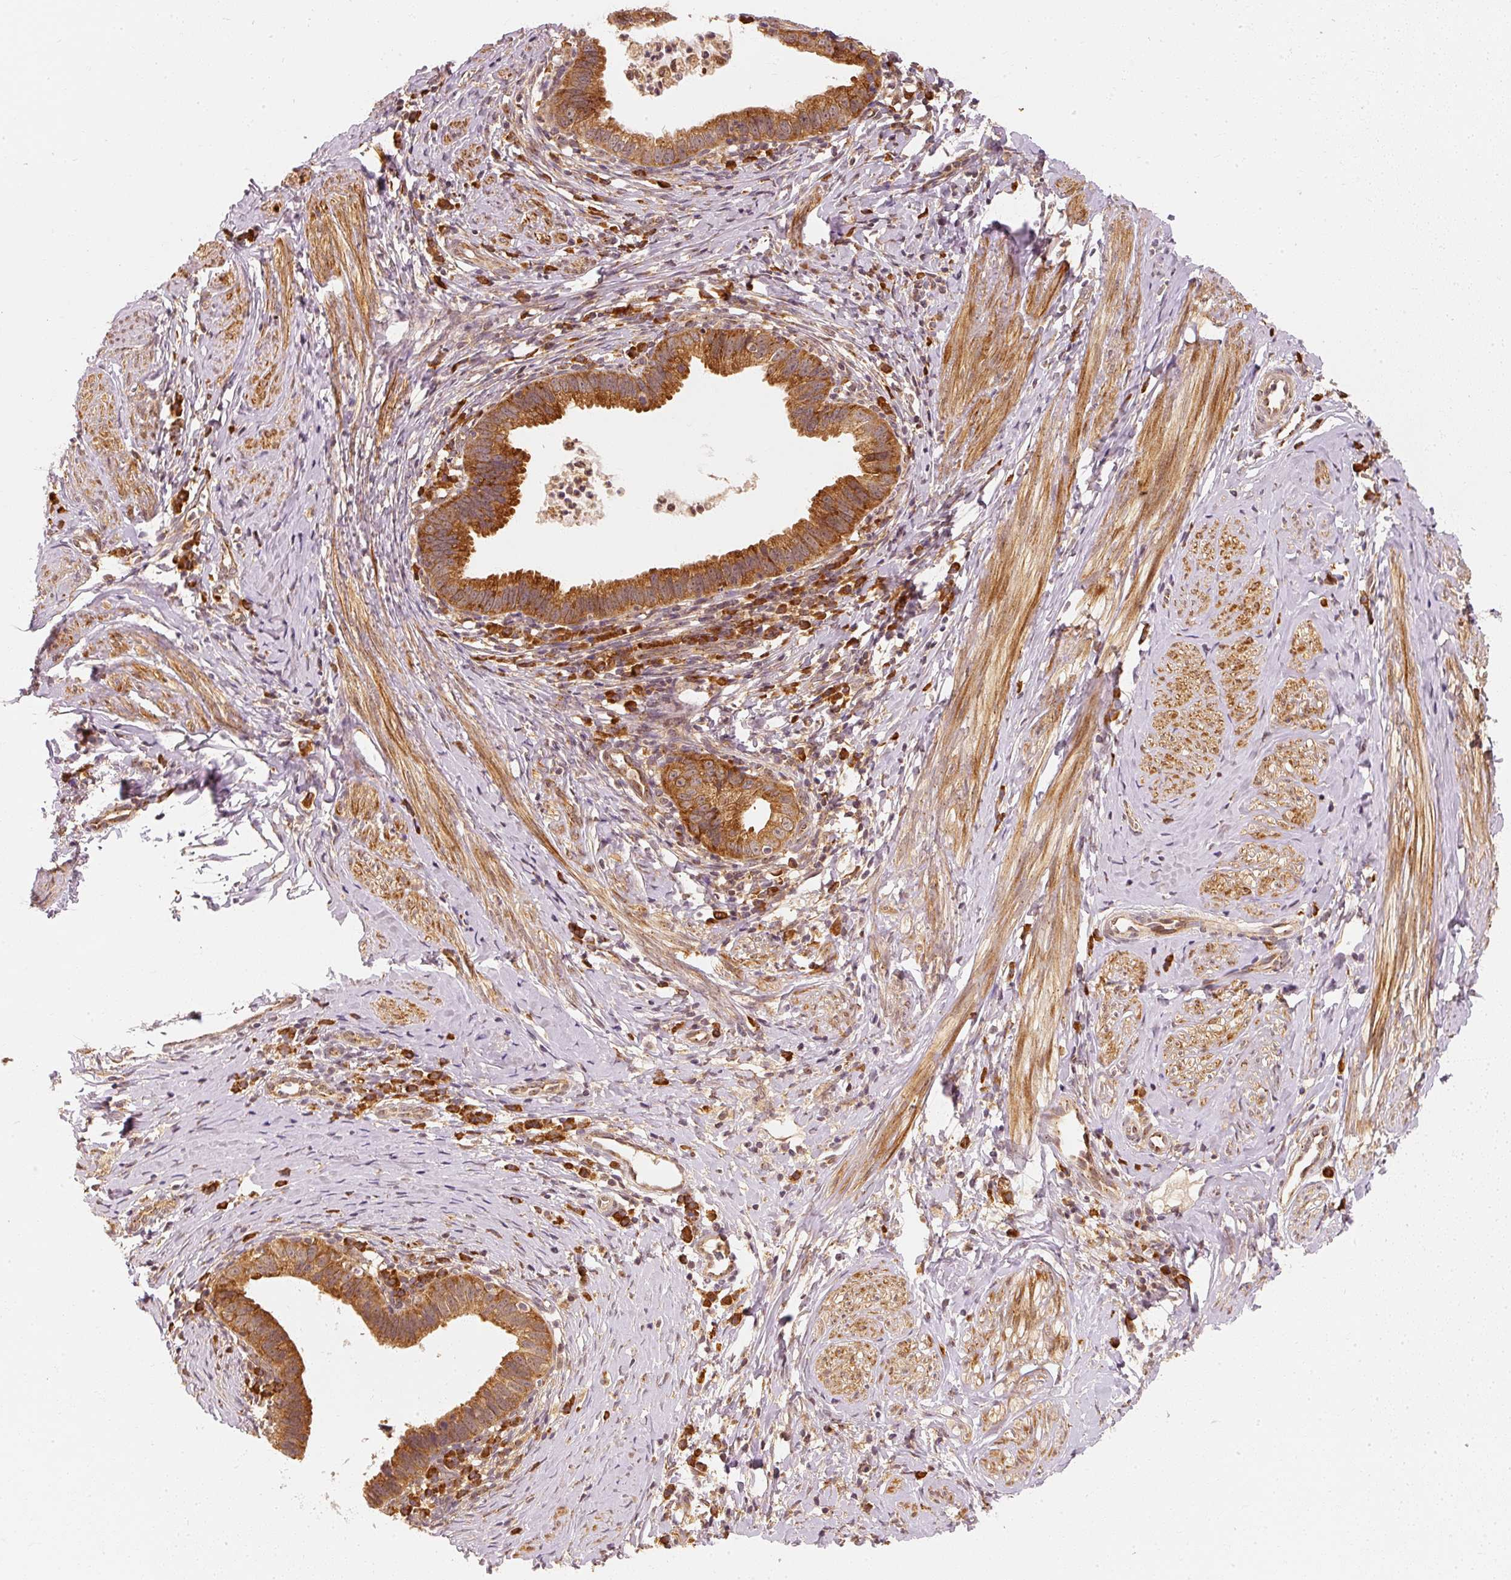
{"staining": {"intensity": "strong", "quantity": ">75%", "location": "cytoplasmic/membranous"}, "tissue": "cervical cancer", "cell_type": "Tumor cells", "image_type": "cancer", "snomed": [{"axis": "morphology", "description": "Adenocarcinoma, NOS"}, {"axis": "topography", "description": "Cervix"}], "caption": "Approximately >75% of tumor cells in cervical cancer (adenocarcinoma) display strong cytoplasmic/membranous protein expression as visualized by brown immunohistochemical staining.", "gene": "EEF1A2", "patient": {"sex": "female", "age": 36}}